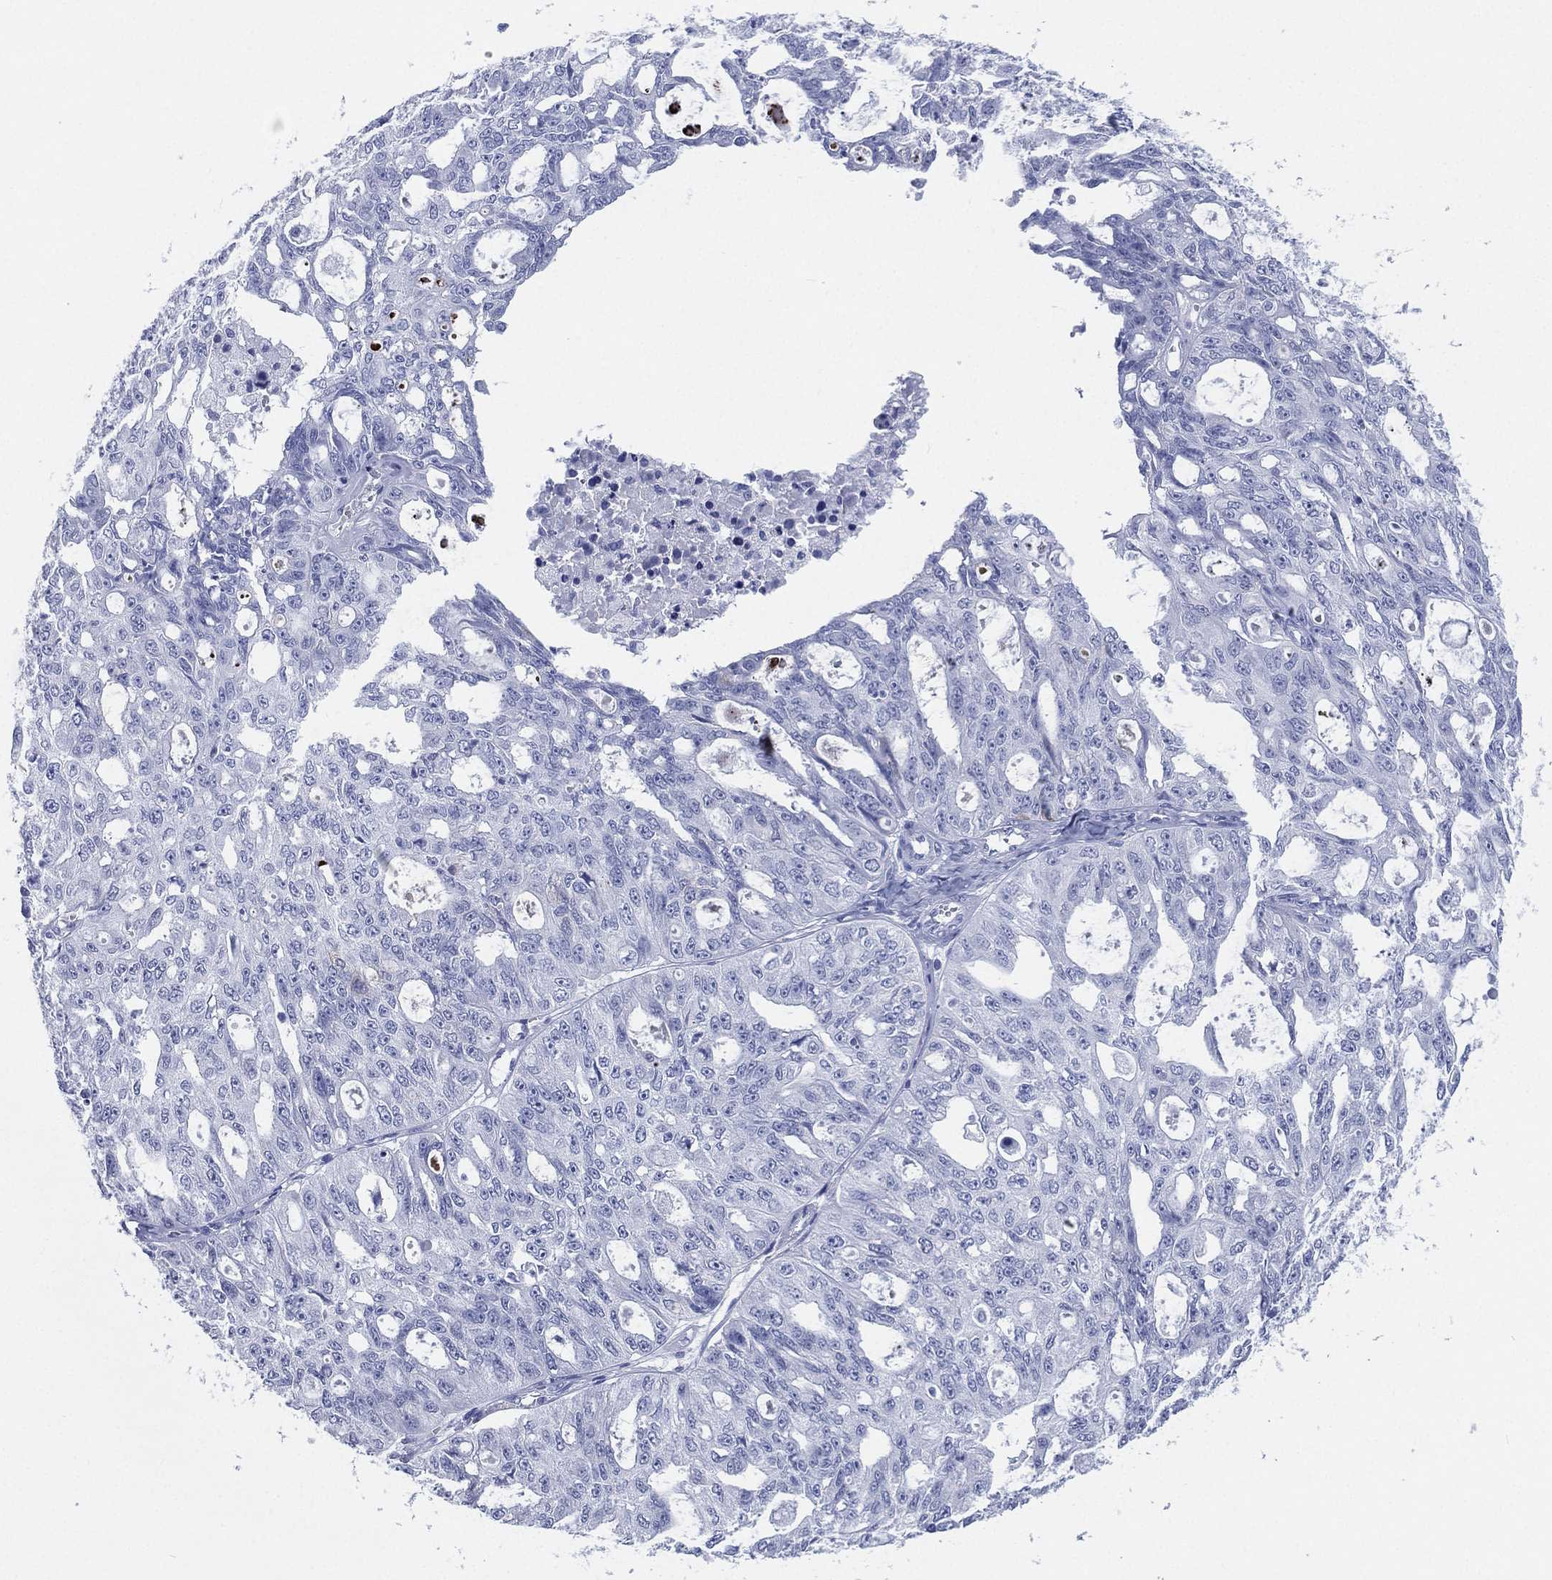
{"staining": {"intensity": "negative", "quantity": "none", "location": "none"}, "tissue": "ovarian cancer", "cell_type": "Tumor cells", "image_type": "cancer", "snomed": [{"axis": "morphology", "description": "Carcinoma, endometroid"}, {"axis": "topography", "description": "Ovary"}], "caption": "This histopathology image is of ovarian endometroid carcinoma stained with immunohistochemistry (IHC) to label a protein in brown with the nuclei are counter-stained blue. There is no expression in tumor cells.", "gene": "CD79A", "patient": {"sex": "female", "age": 65}}